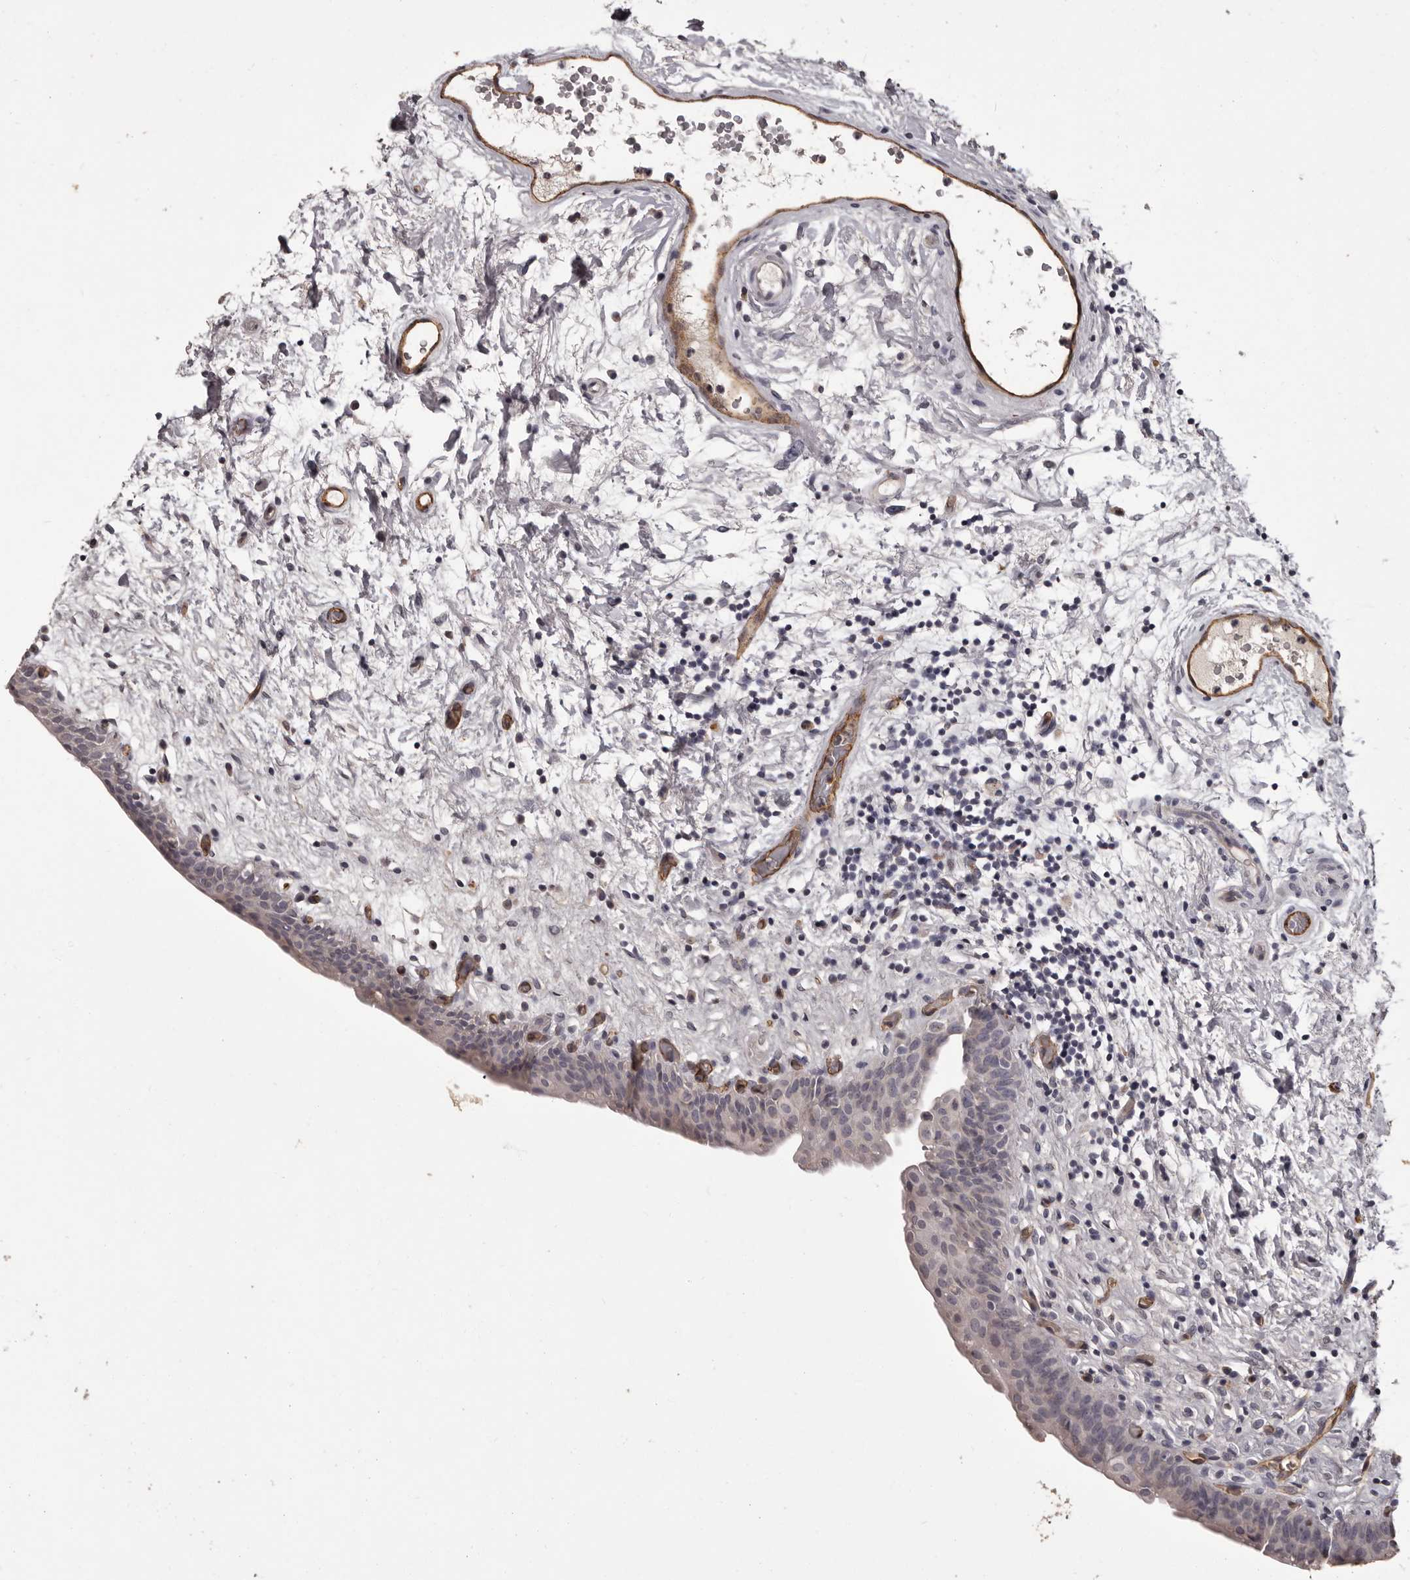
{"staining": {"intensity": "weak", "quantity": "<25%", "location": "cytoplasmic/membranous"}, "tissue": "urinary bladder", "cell_type": "Urothelial cells", "image_type": "normal", "snomed": [{"axis": "morphology", "description": "Normal tissue, NOS"}, {"axis": "topography", "description": "Urinary bladder"}], "caption": "High power microscopy micrograph of an immunohistochemistry (IHC) histopathology image of unremarkable urinary bladder, revealing no significant expression in urothelial cells.", "gene": "GPR78", "patient": {"sex": "male", "age": 83}}